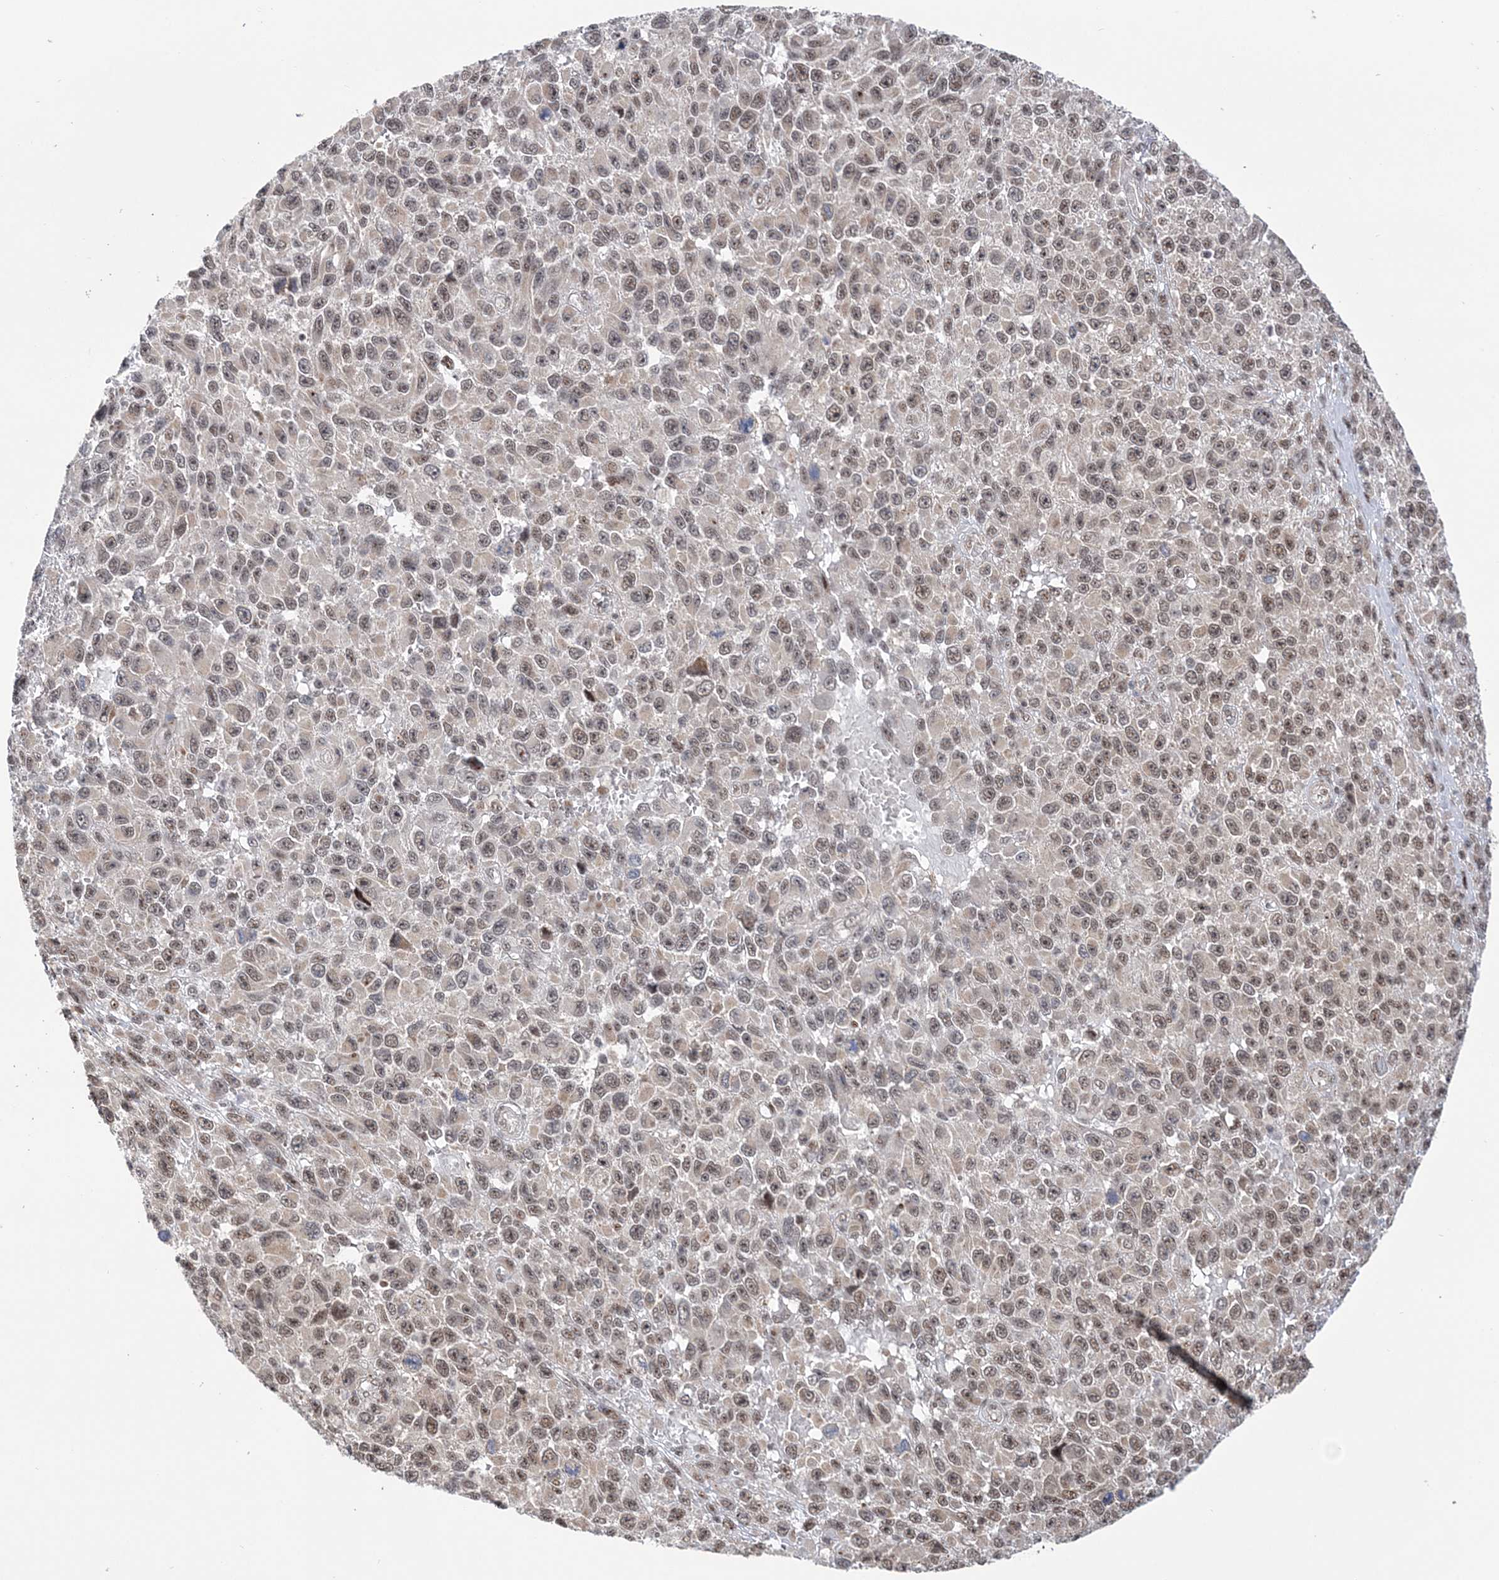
{"staining": {"intensity": "moderate", "quantity": ">75%", "location": "nuclear"}, "tissue": "melanoma", "cell_type": "Tumor cells", "image_type": "cancer", "snomed": [{"axis": "morphology", "description": "Malignant melanoma, NOS"}, {"axis": "topography", "description": "Skin"}], "caption": "Immunohistochemistry of human melanoma exhibits medium levels of moderate nuclear staining in about >75% of tumor cells.", "gene": "TATDN2", "patient": {"sex": "female", "age": 96}}